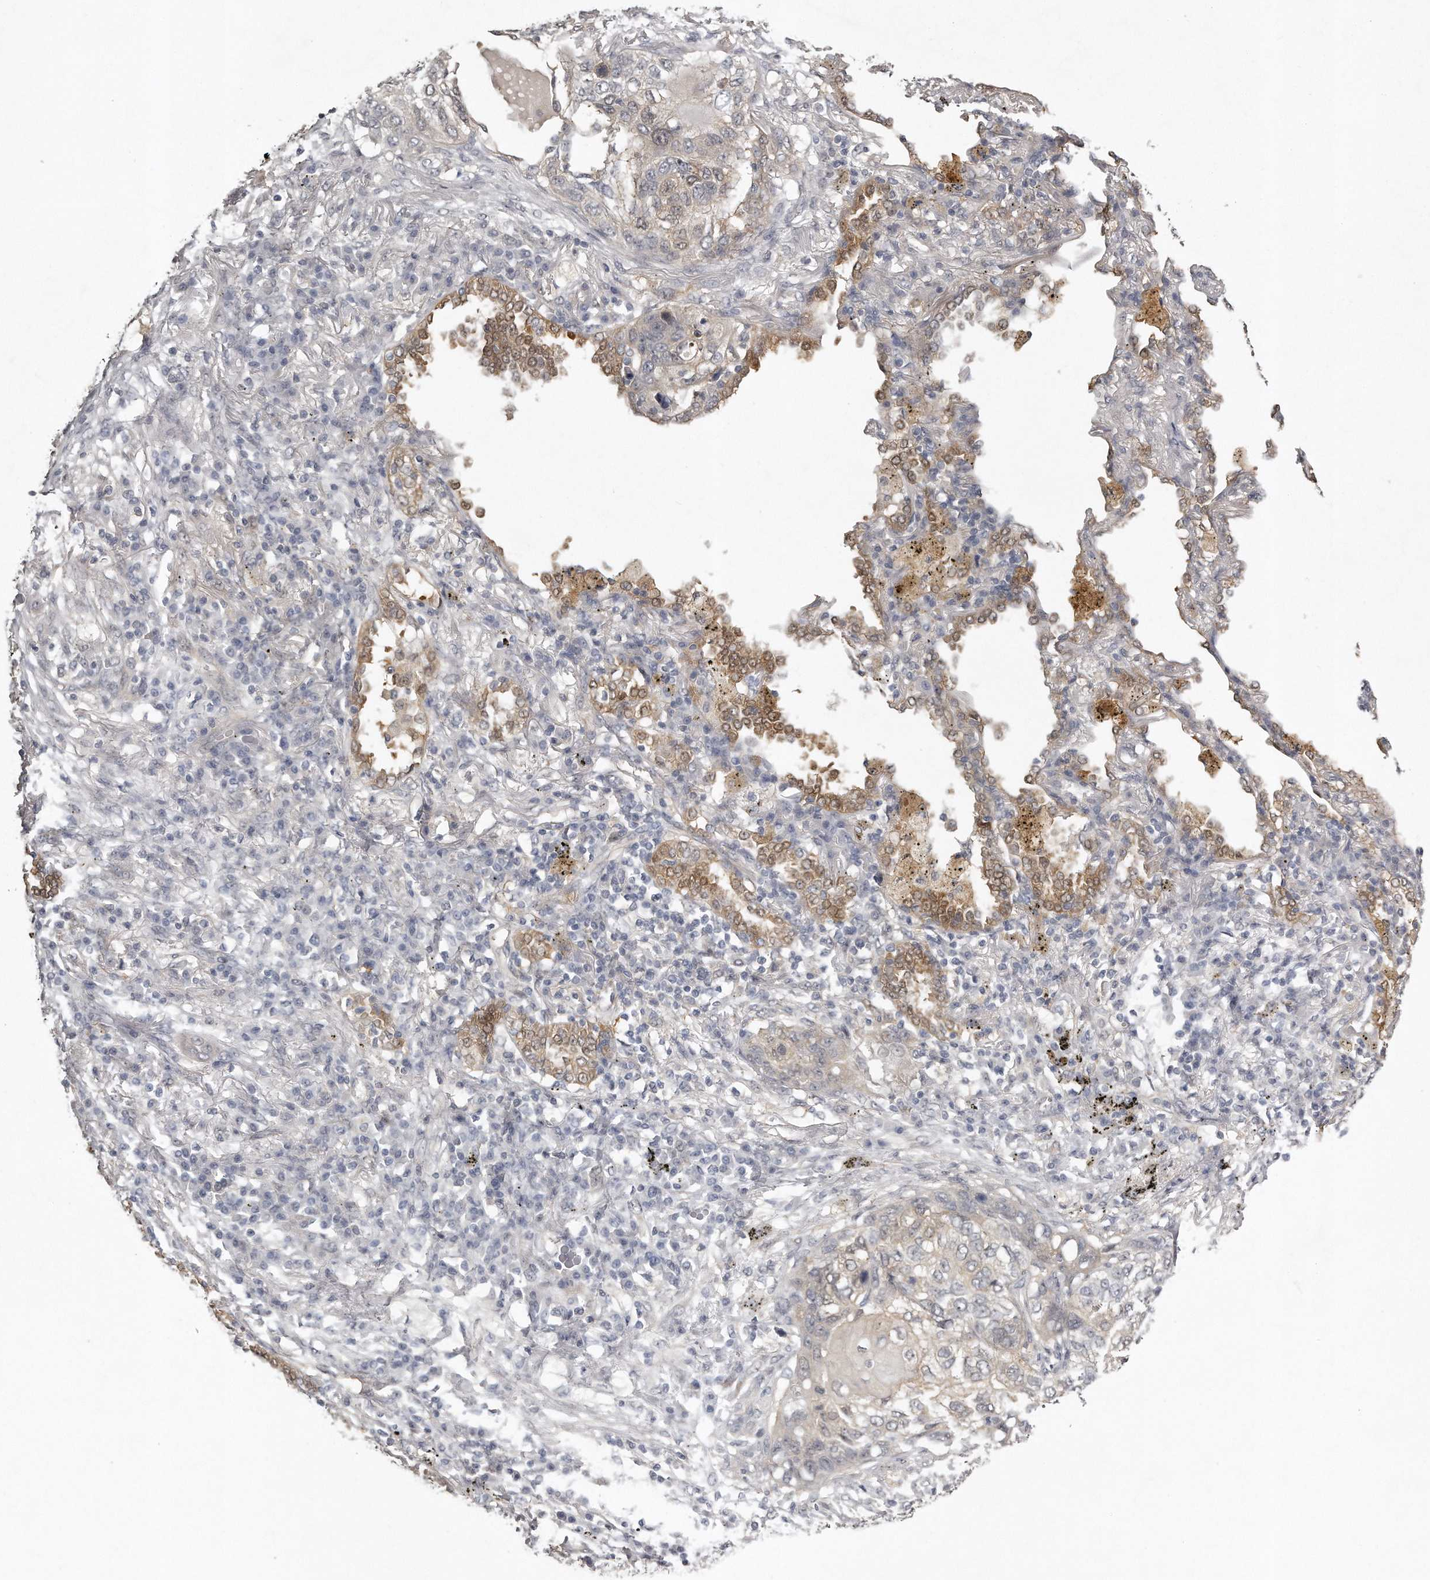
{"staining": {"intensity": "negative", "quantity": "none", "location": "none"}, "tissue": "lung cancer", "cell_type": "Tumor cells", "image_type": "cancer", "snomed": [{"axis": "morphology", "description": "Squamous cell carcinoma, NOS"}, {"axis": "topography", "description": "Lung"}], "caption": "IHC micrograph of neoplastic tissue: squamous cell carcinoma (lung) stained with DAB displays no significant protein positivity in tumor cells.", "gene": "GGCT", "patient": {"sex": "female", "age": 63}}